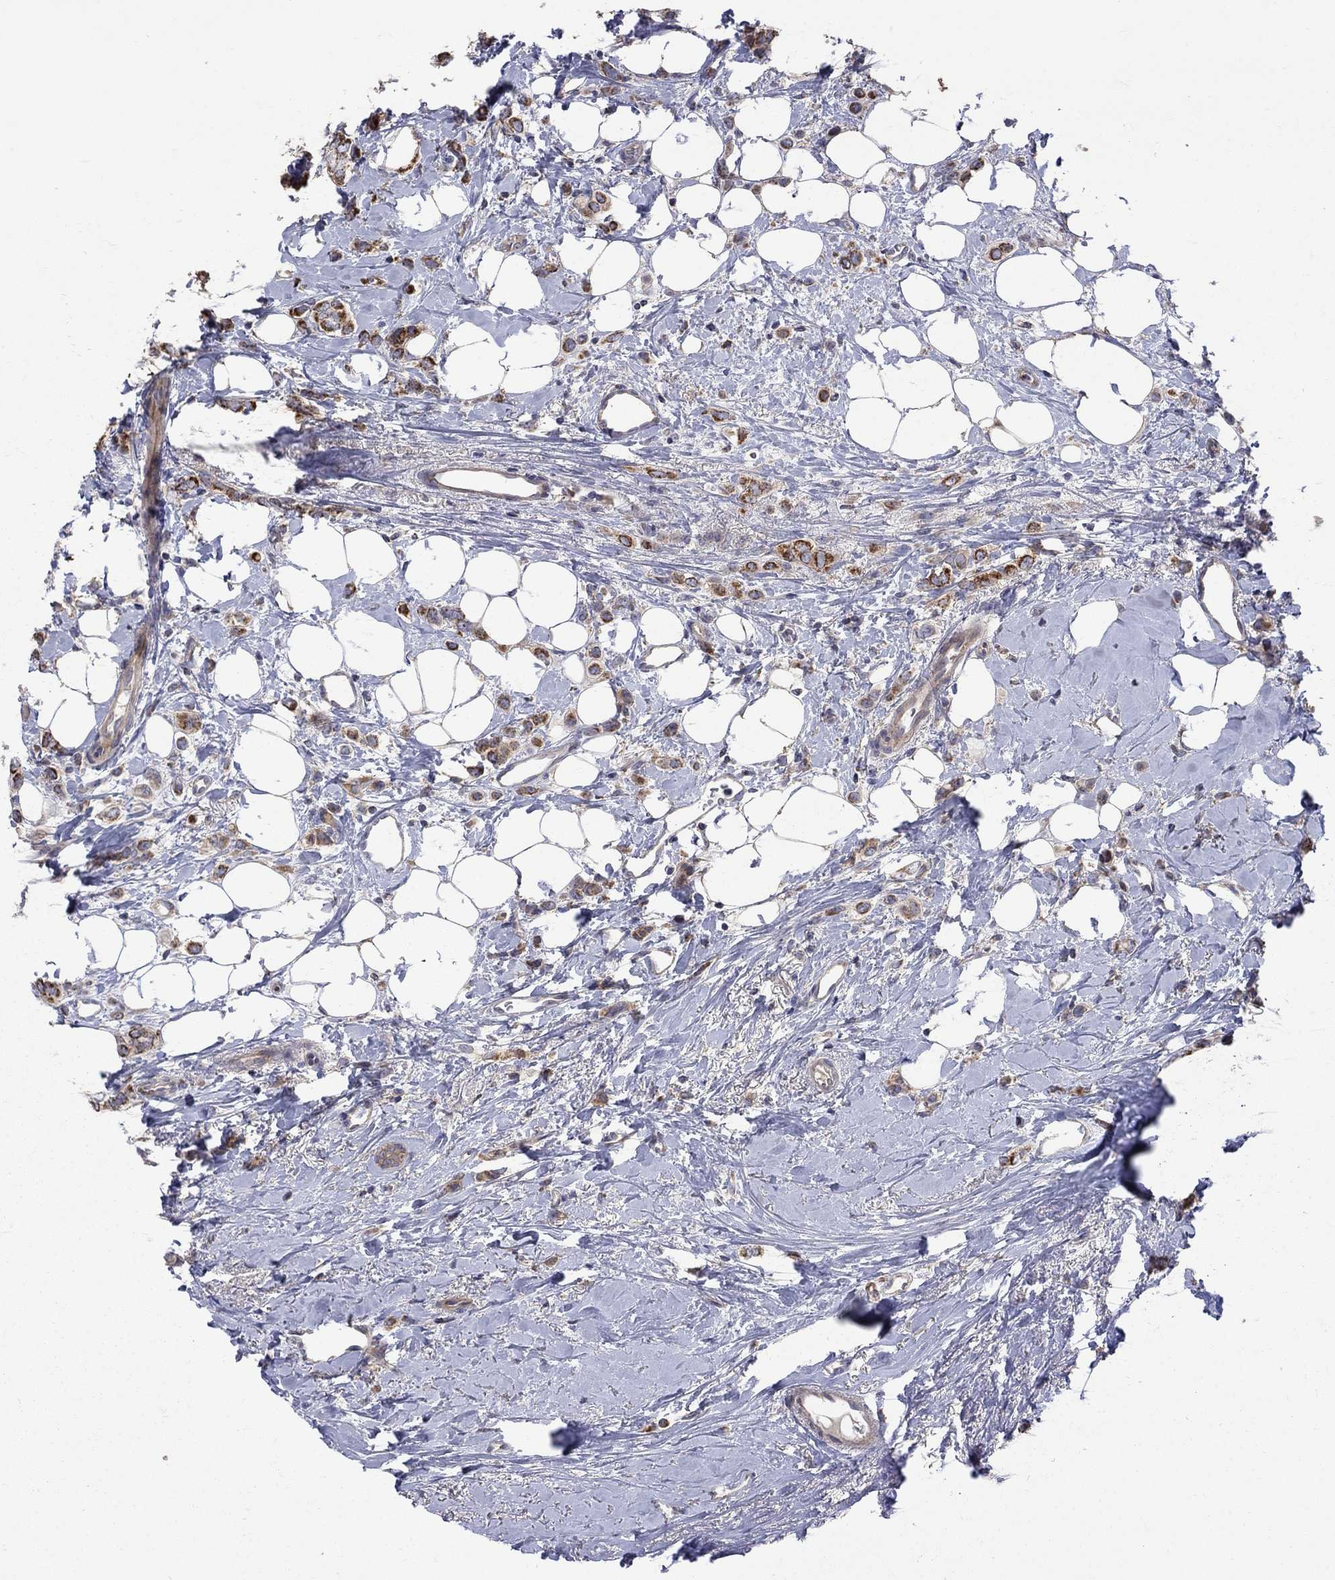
{"staining": {"intensity": "moderate", "quantity": ">75%", "location": "cytoplasmic/membranous"}, "tissue": "breast cancer", "cell_type": "Tumor cells", "image_type": "cancer", "snomed": [{"axis": "morphology", "description": "Lobular carcinoma"}, {"axis": "topography", "description": "Breast"}], "caption": "A high-resolution image shows IHC staining of lobular carcinoma (breast), which demonstrates moderate cytoplasmic/membranous expression in approximately >75% of tumor cells. Ihc stains the protein of interest in brown and the nuclei are stained blue.", "gene": "SH2B1", "patient": {"sex": "female", "age": 66}}